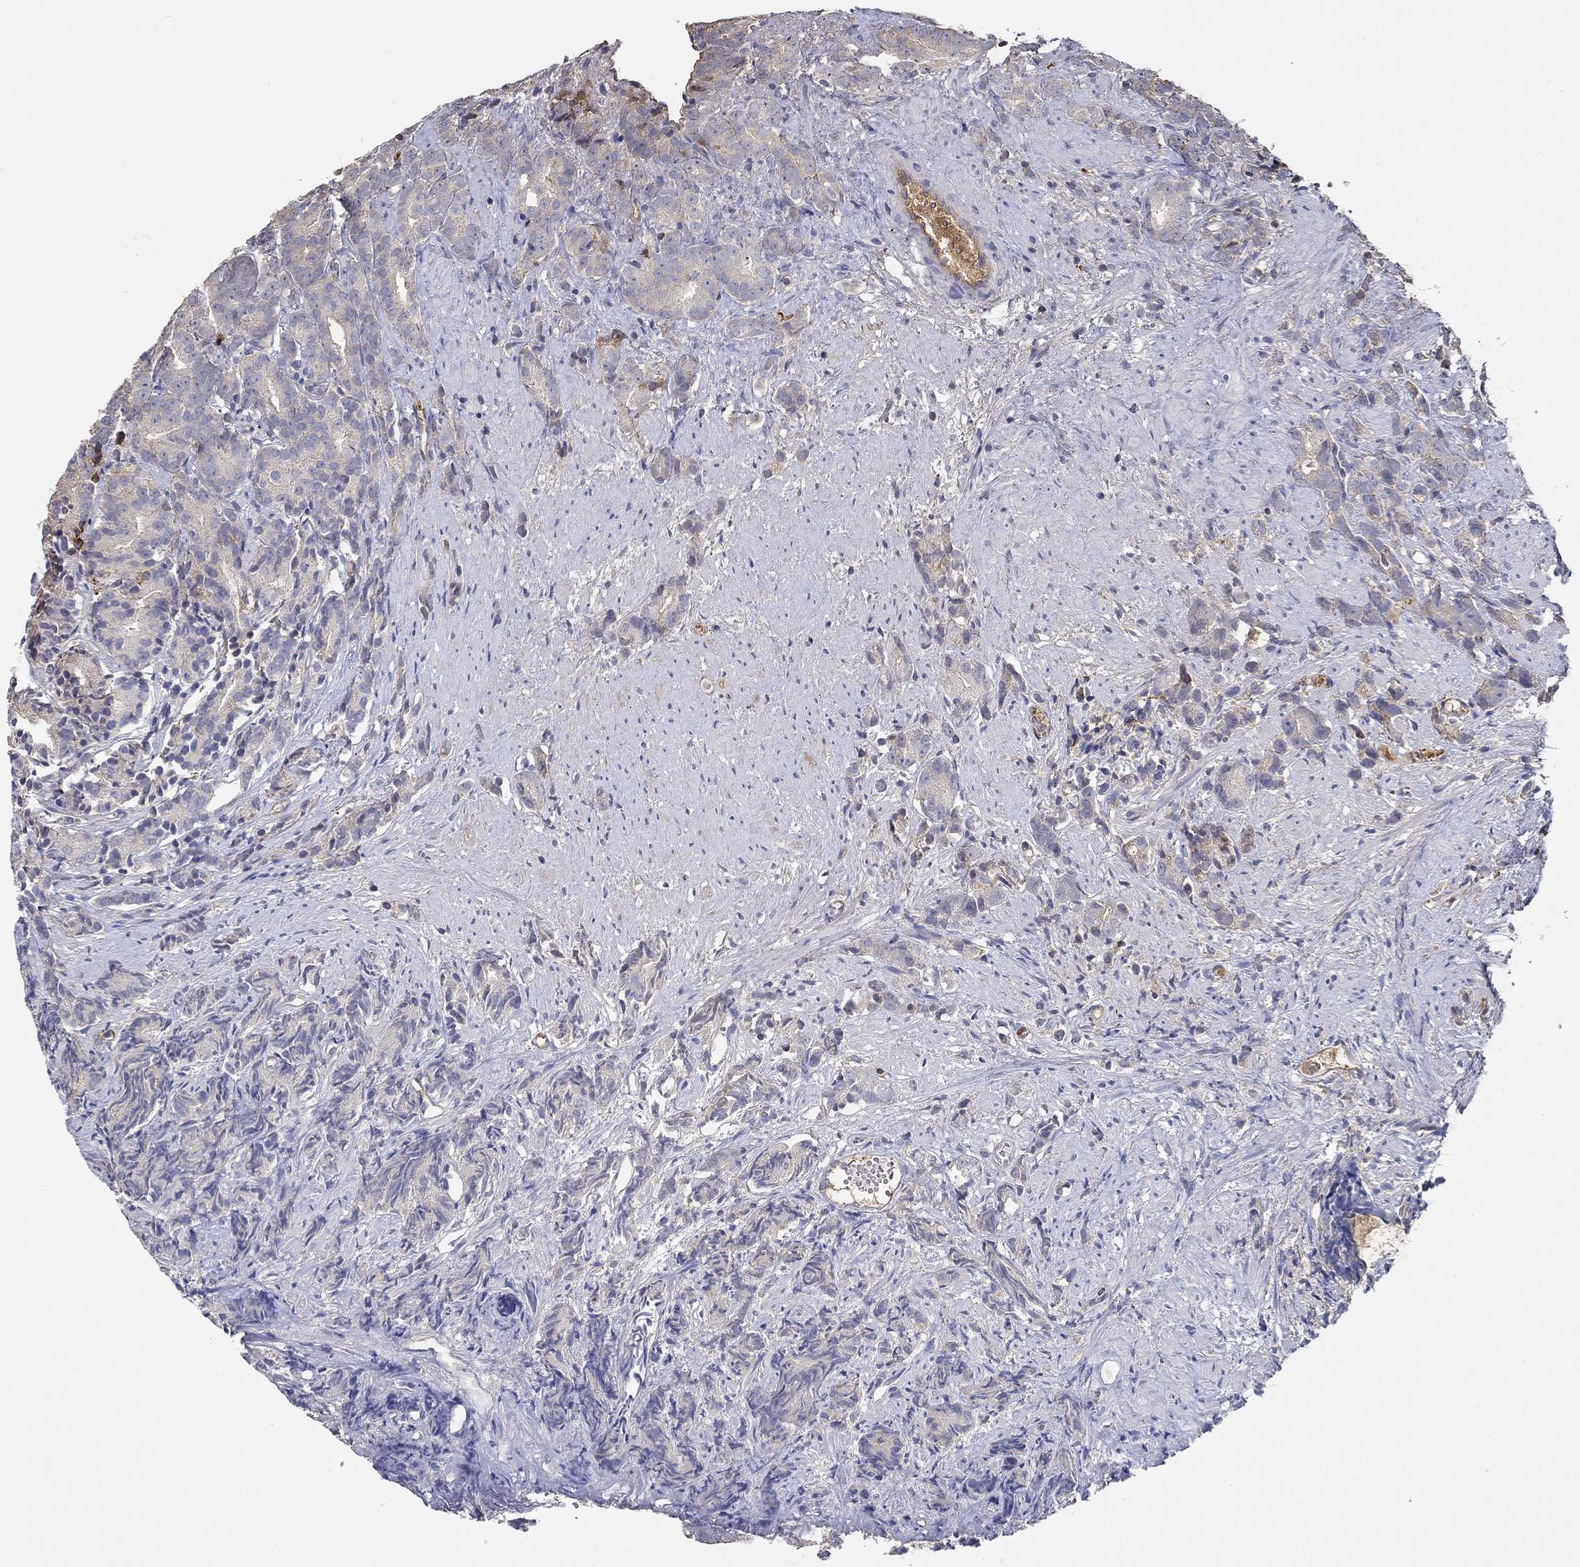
{"staining": {"intensity": "negative", "quantity": "none", "location": "none"}, "tissue": "prostate cancer", "cell_type": "Tumor cells", "image_type": "cancer", "snomed": [{"axis": "morphology", "description": "Adenocarcinoma, High grade"}, {"axis": "topography", "description": "Prostate"}], "caption": "Immunohistochemical staining of human prostate adenocarcinoma (high-grade) demonstrates no significant expression in tumor cells.", "gene": "IL10", "patient": {"sex": "male", "age": 90}}